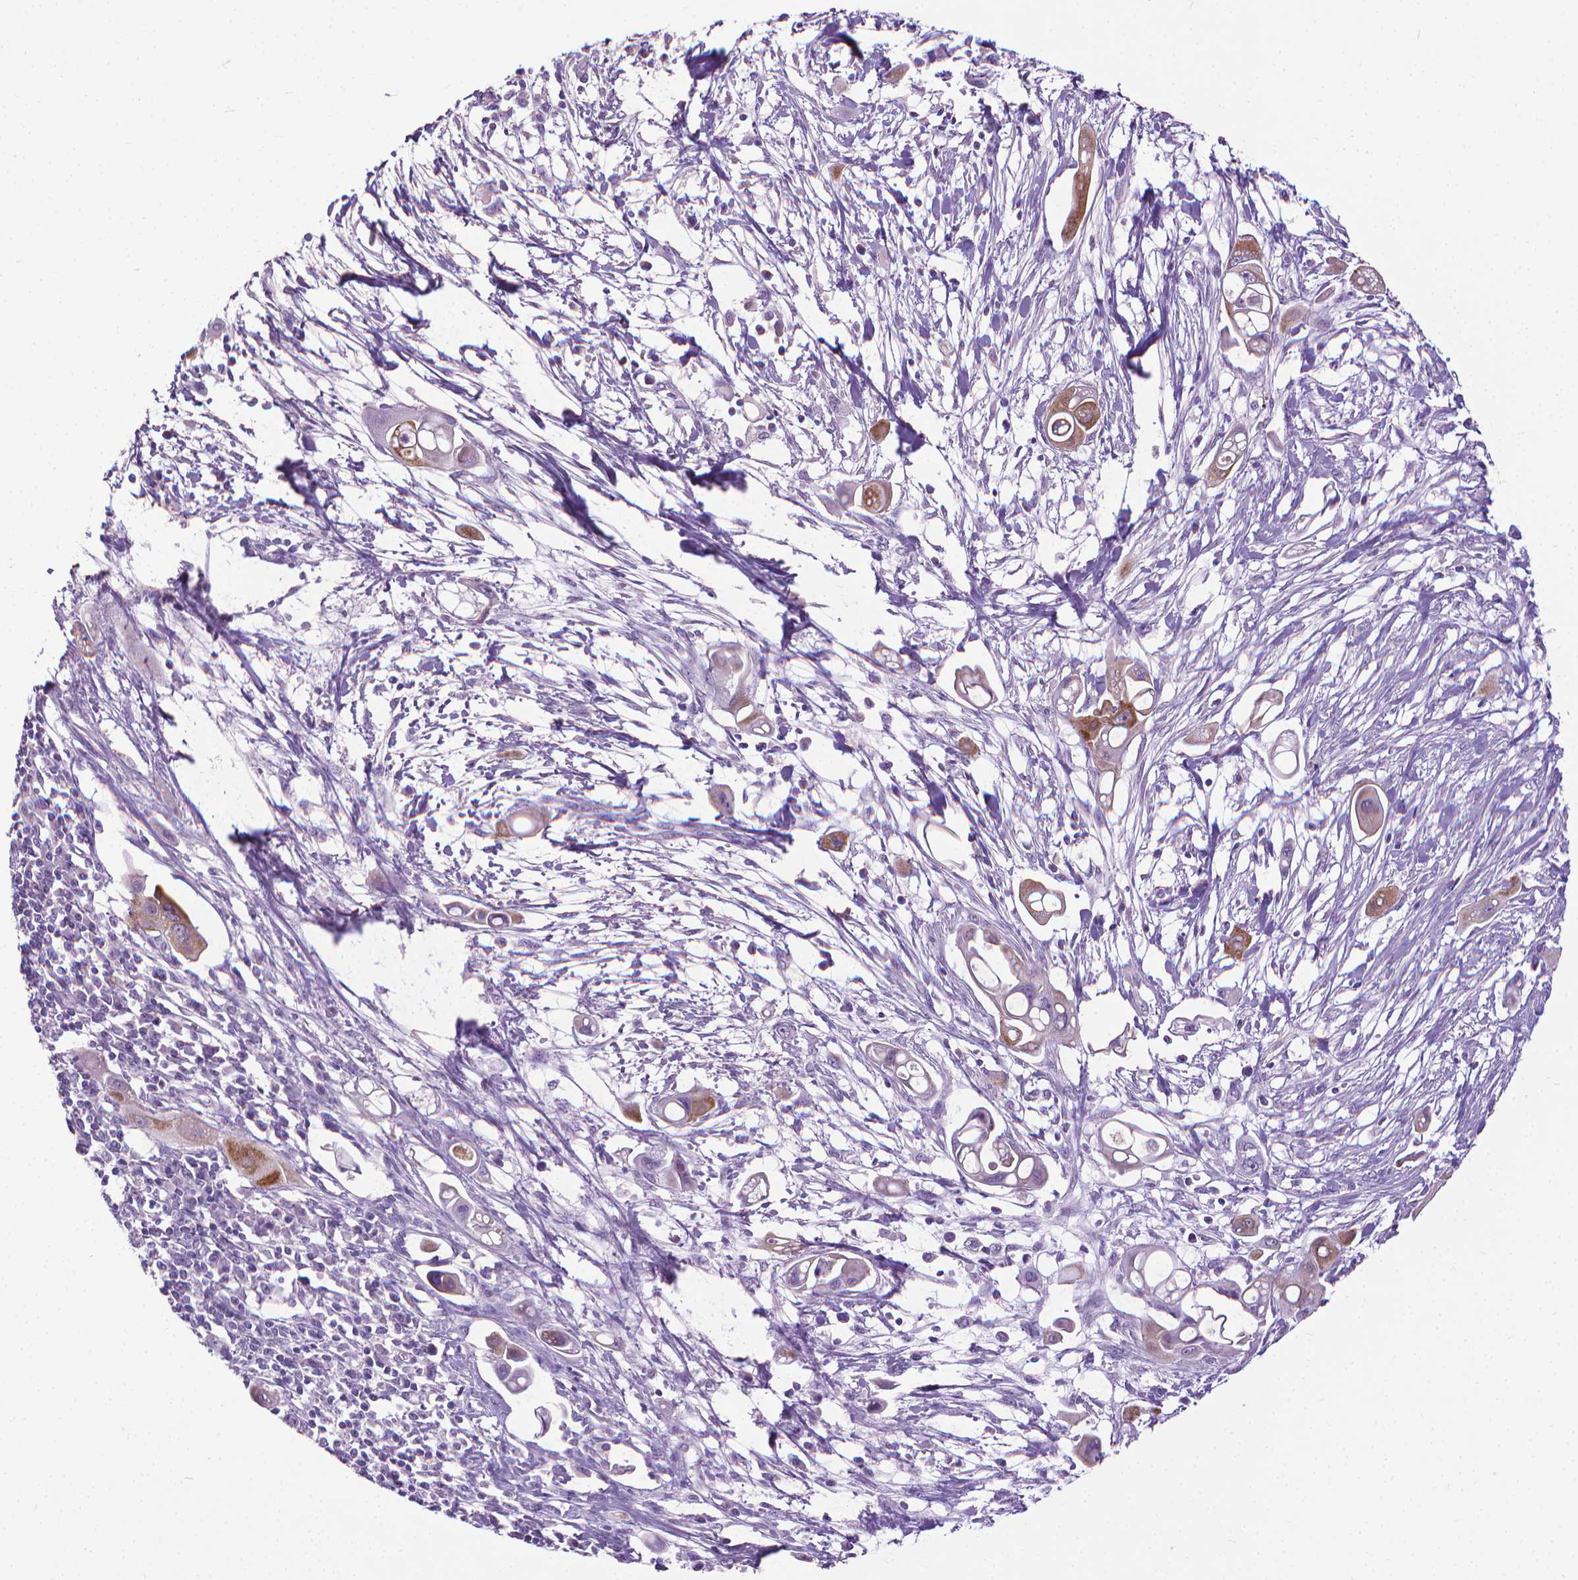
{"staining": {"intensity": "moderate", "quantity": "25%-75%", "location": "cytoplasmic/membranous"}, "tissue": "pancreatic cancer", "cell_type": "Tumor cells", "image_type": "cancer", "snomed": [{"axis": "morphology", "description": "Adenocarcinoma, NOS"}, {"axis": "topography", "description": "Pancreas"}], "caption": "A photomicrograph of human pancreatic cancer (adenocarcinoma) stained for a protein exhibits moderate cytoplasmic/membranous brown staining in tumor cells.", "gene": "KRT5", "patient": {"sex": "male", "age": 50}}